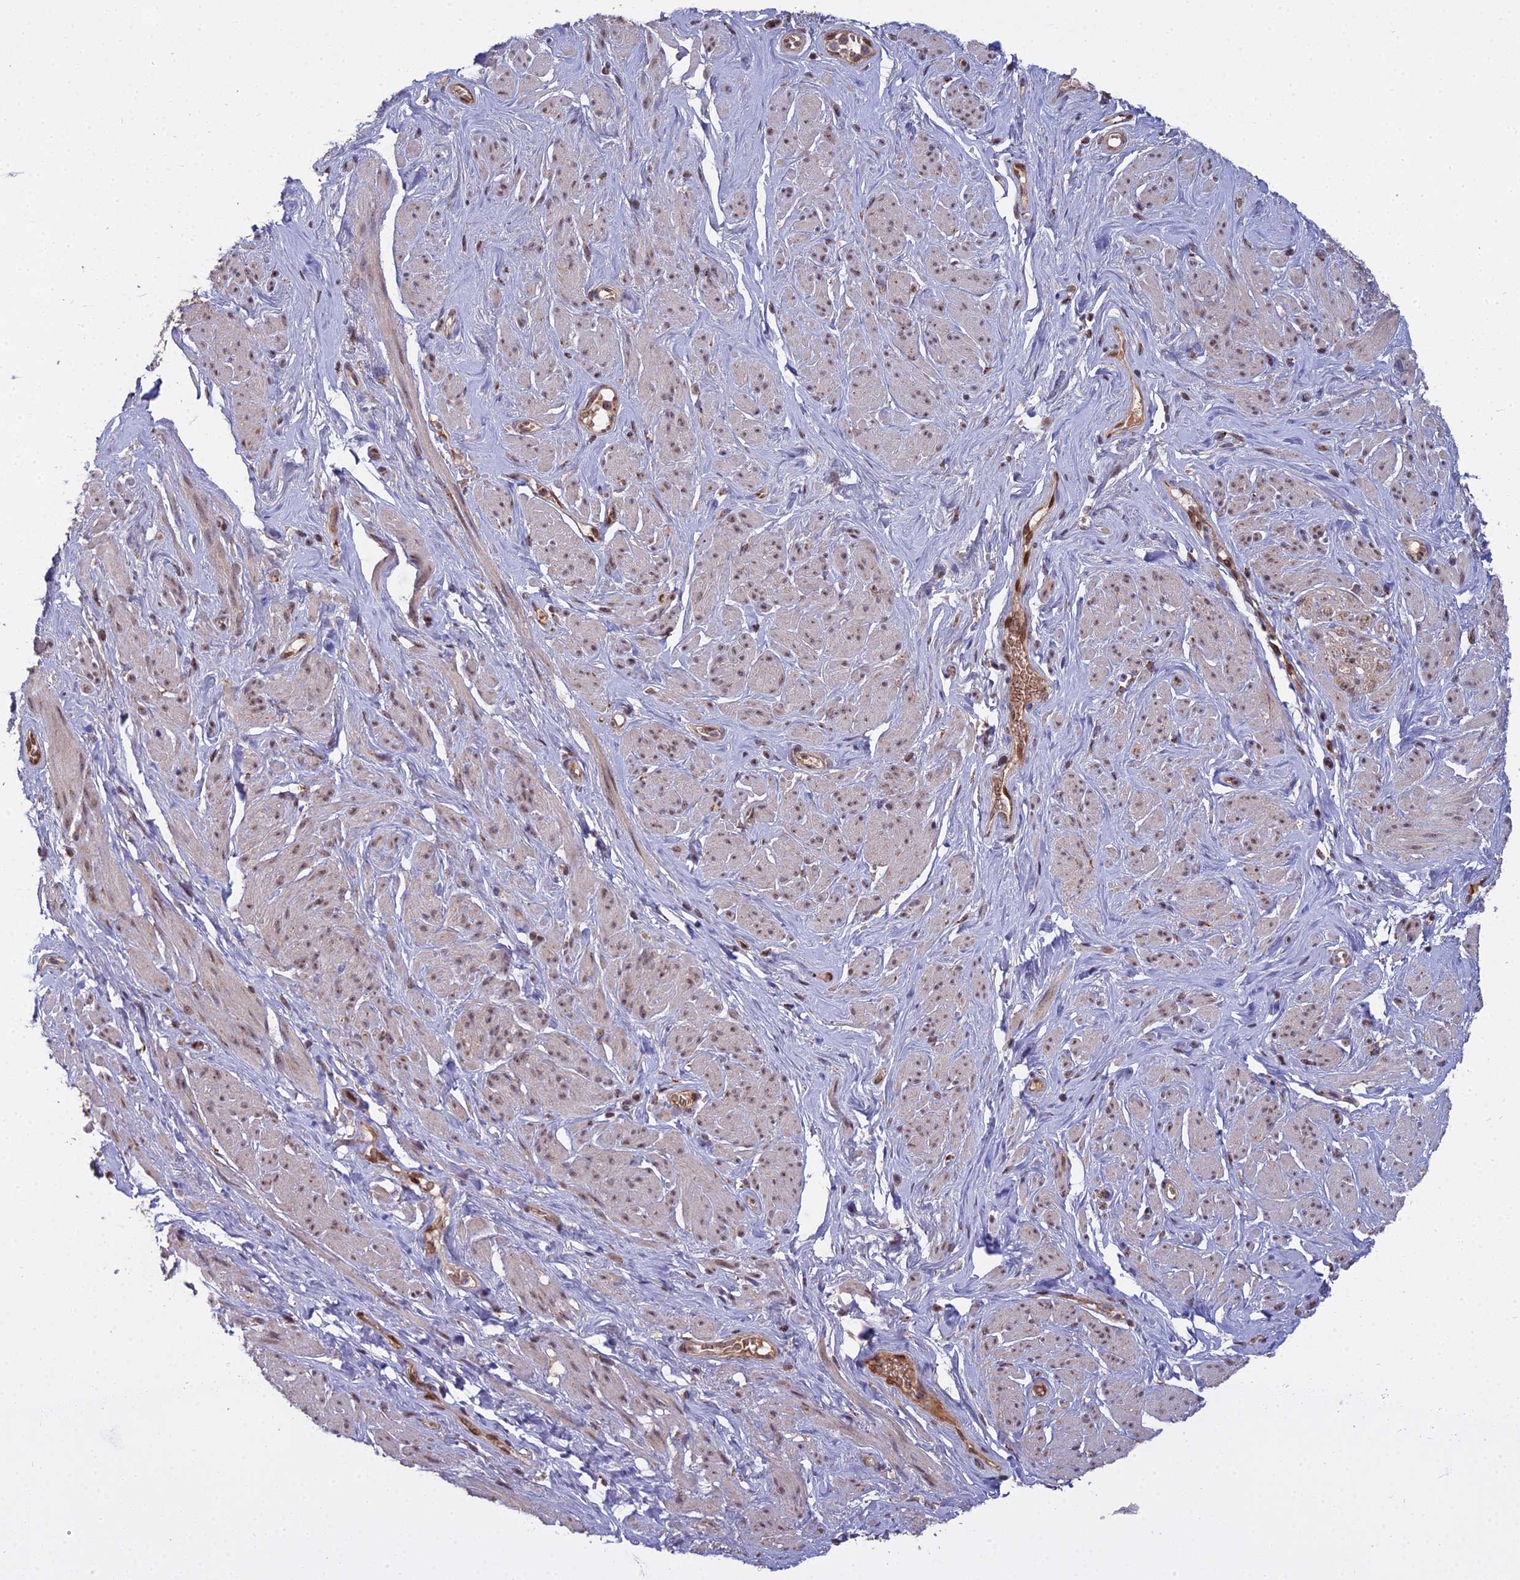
{"staining": {"intensity": "weak", "quantity": "25%-75%", "location": "nuclear"}, "tissue": "smooth muscle", "cell_type": "Smooth muscle cells", "image_type": "normal", "snomed": [{"axis": "morphology", "description": "Normal tissue, NOS"}, {"axis": "topography", "description": "Smooth muscle"}, {"axis": "topography", "description": "Peripheral nerve tissue"}], "caption": "An image showing weak nuclear positivity in approximately 25%-75% of smooth muscle cells in normal smooth muscle, as visualized by brown immunohistochemical staining.", "gene": "MEOX1", "patient": {"sex": "male", "age": 69}}